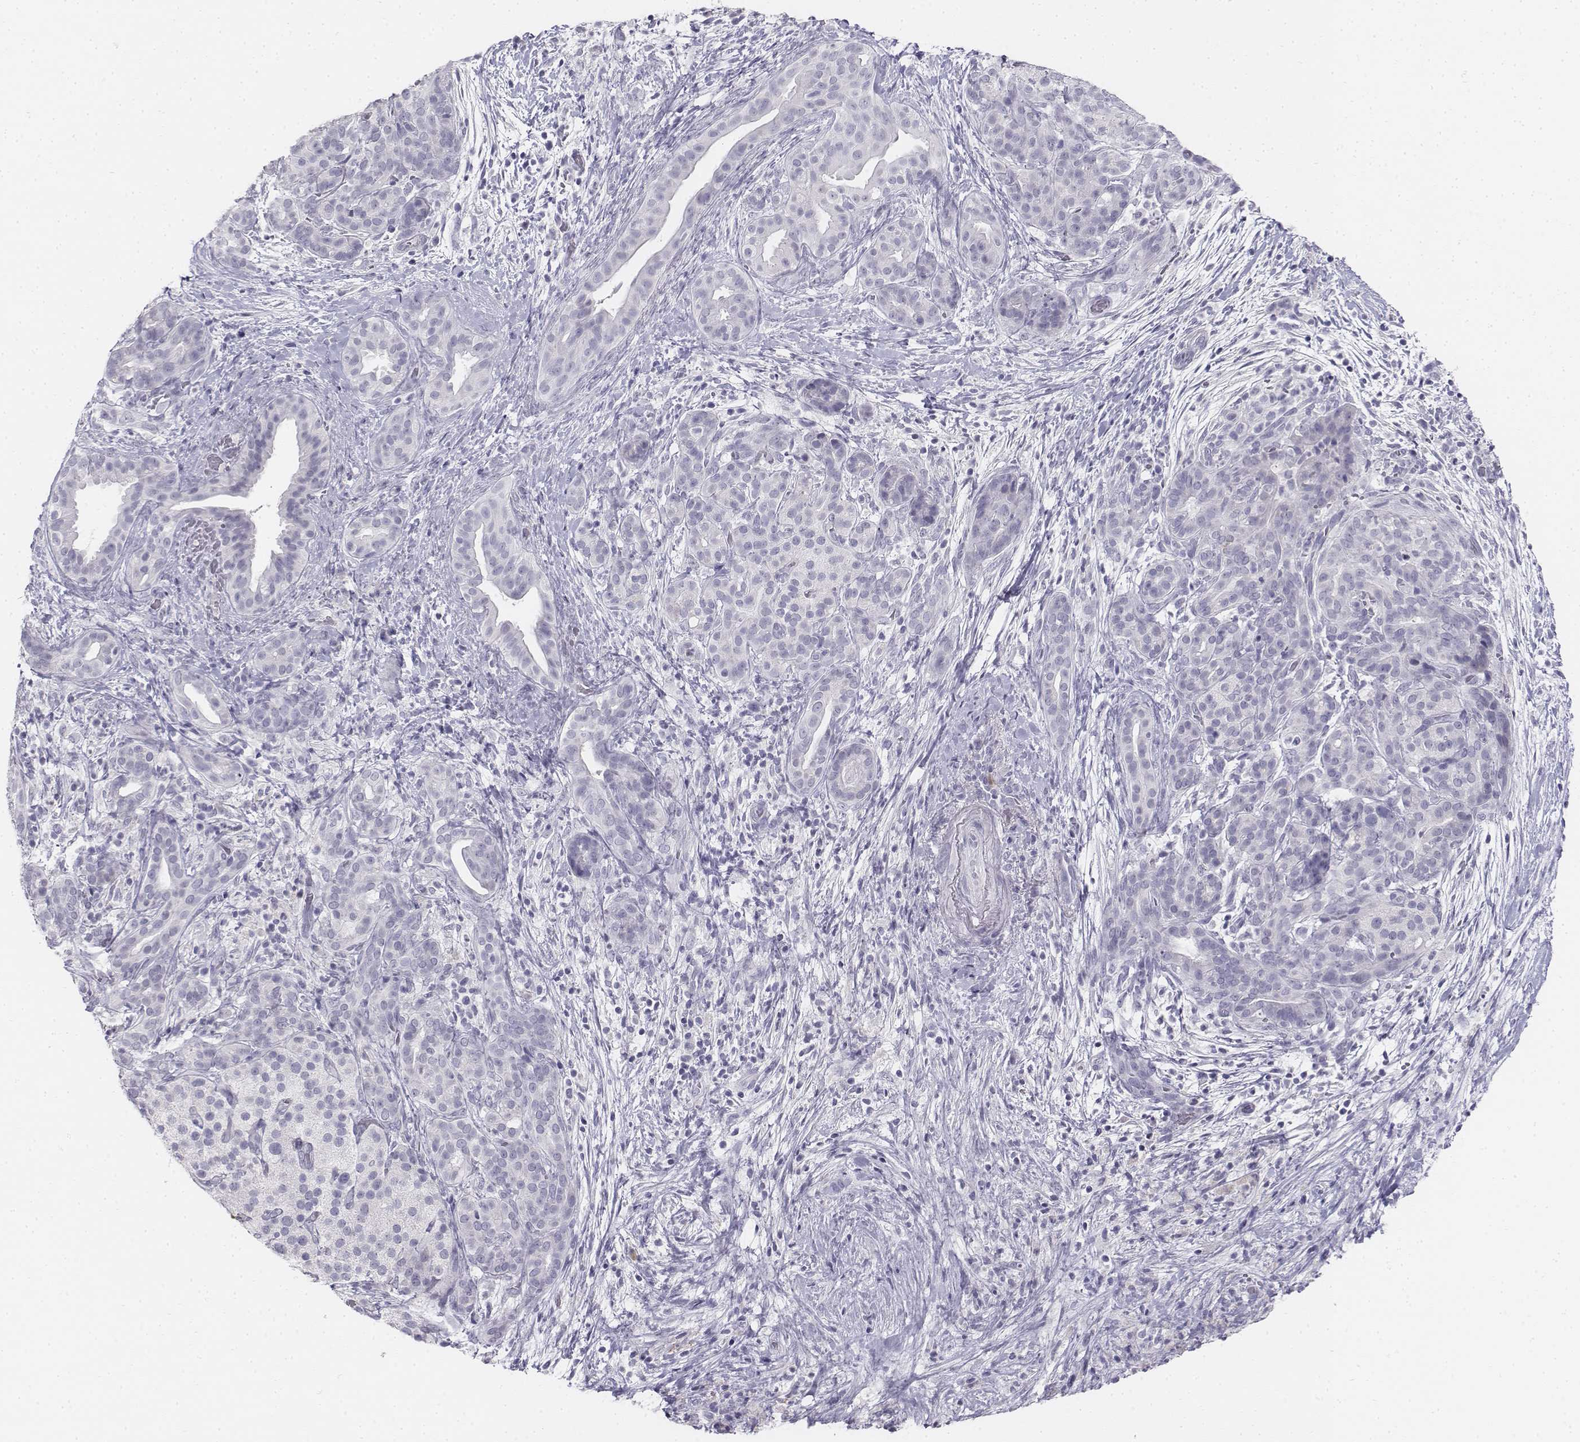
{"staining": {"intensity": "negative", "quantity": "none", "location": "none"}, "tissue": "pancreatic cancer", "cell_type": "Tumor cells", "image_type": "cancer", "snomed": [{"axis": "morphology", "description": "Adenocarcinoma, NOS"}, {"axis": "topography", "description": "Pancreas"}], "caption": "Human pancreatic cancer stained for a protein using immunohistochemistry reveals no expression in tumor cells.", "gene": "TH", "patient": {"sex": "male", "age": 44}}